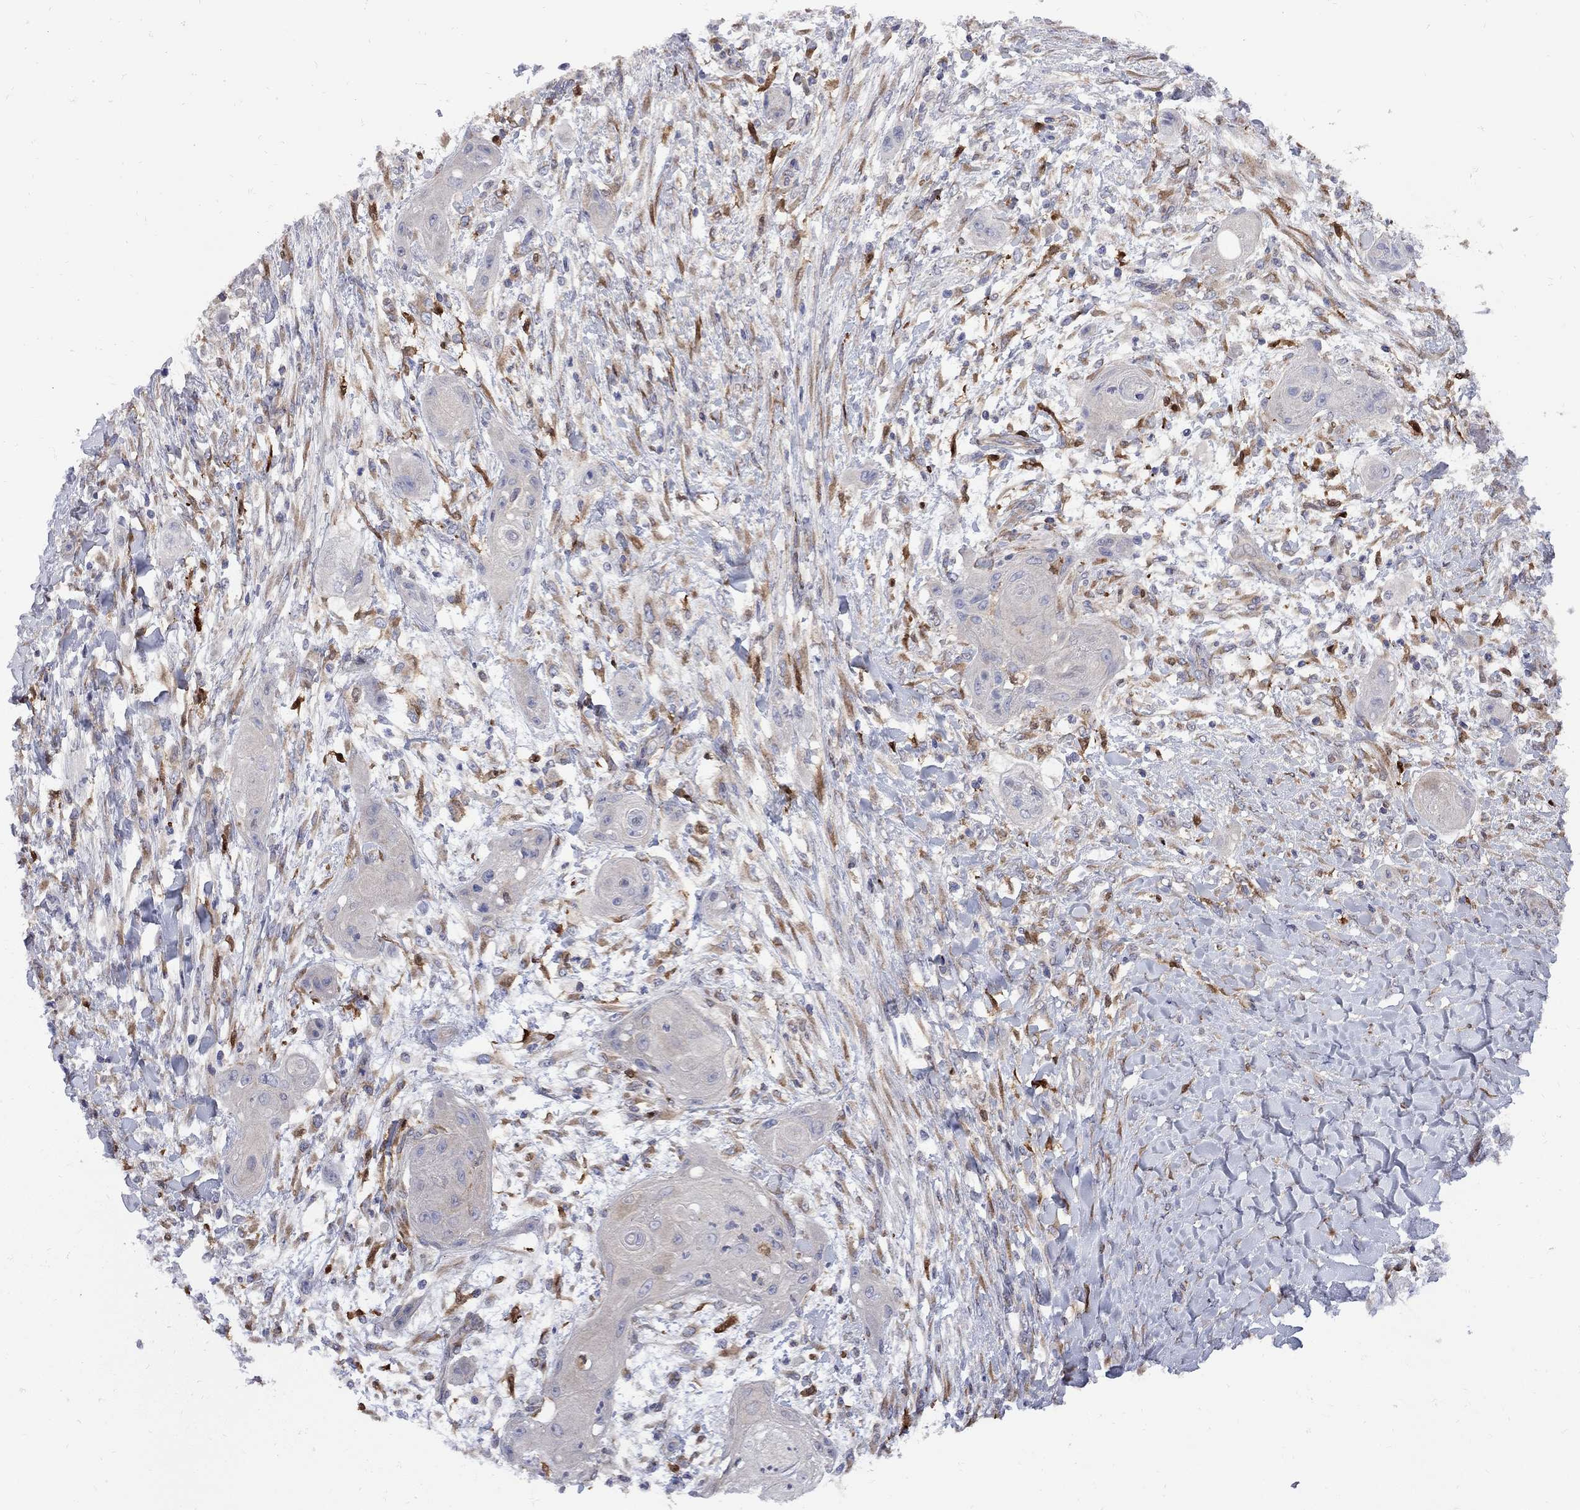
{"staining": {"intensity": "negative", "quantity": "none", "location": "none"}, "tissue": "skin cancer", "cell_type": "Tumor cells", "image_type": "cancer", "snomed": [{"axis": "morphology", "description": "Squamous cell carcinoma, NOS"}, {"axis": "topography", "description": "Skin"}], "caption": "Skin cancer (squamous cell carcinoma) stained for a protein using immunohistochemistry (IHC) exhibits no positivity tumor cells.", "gene": "MTHFR", "patient": {"sex": "male", "age": 62}}